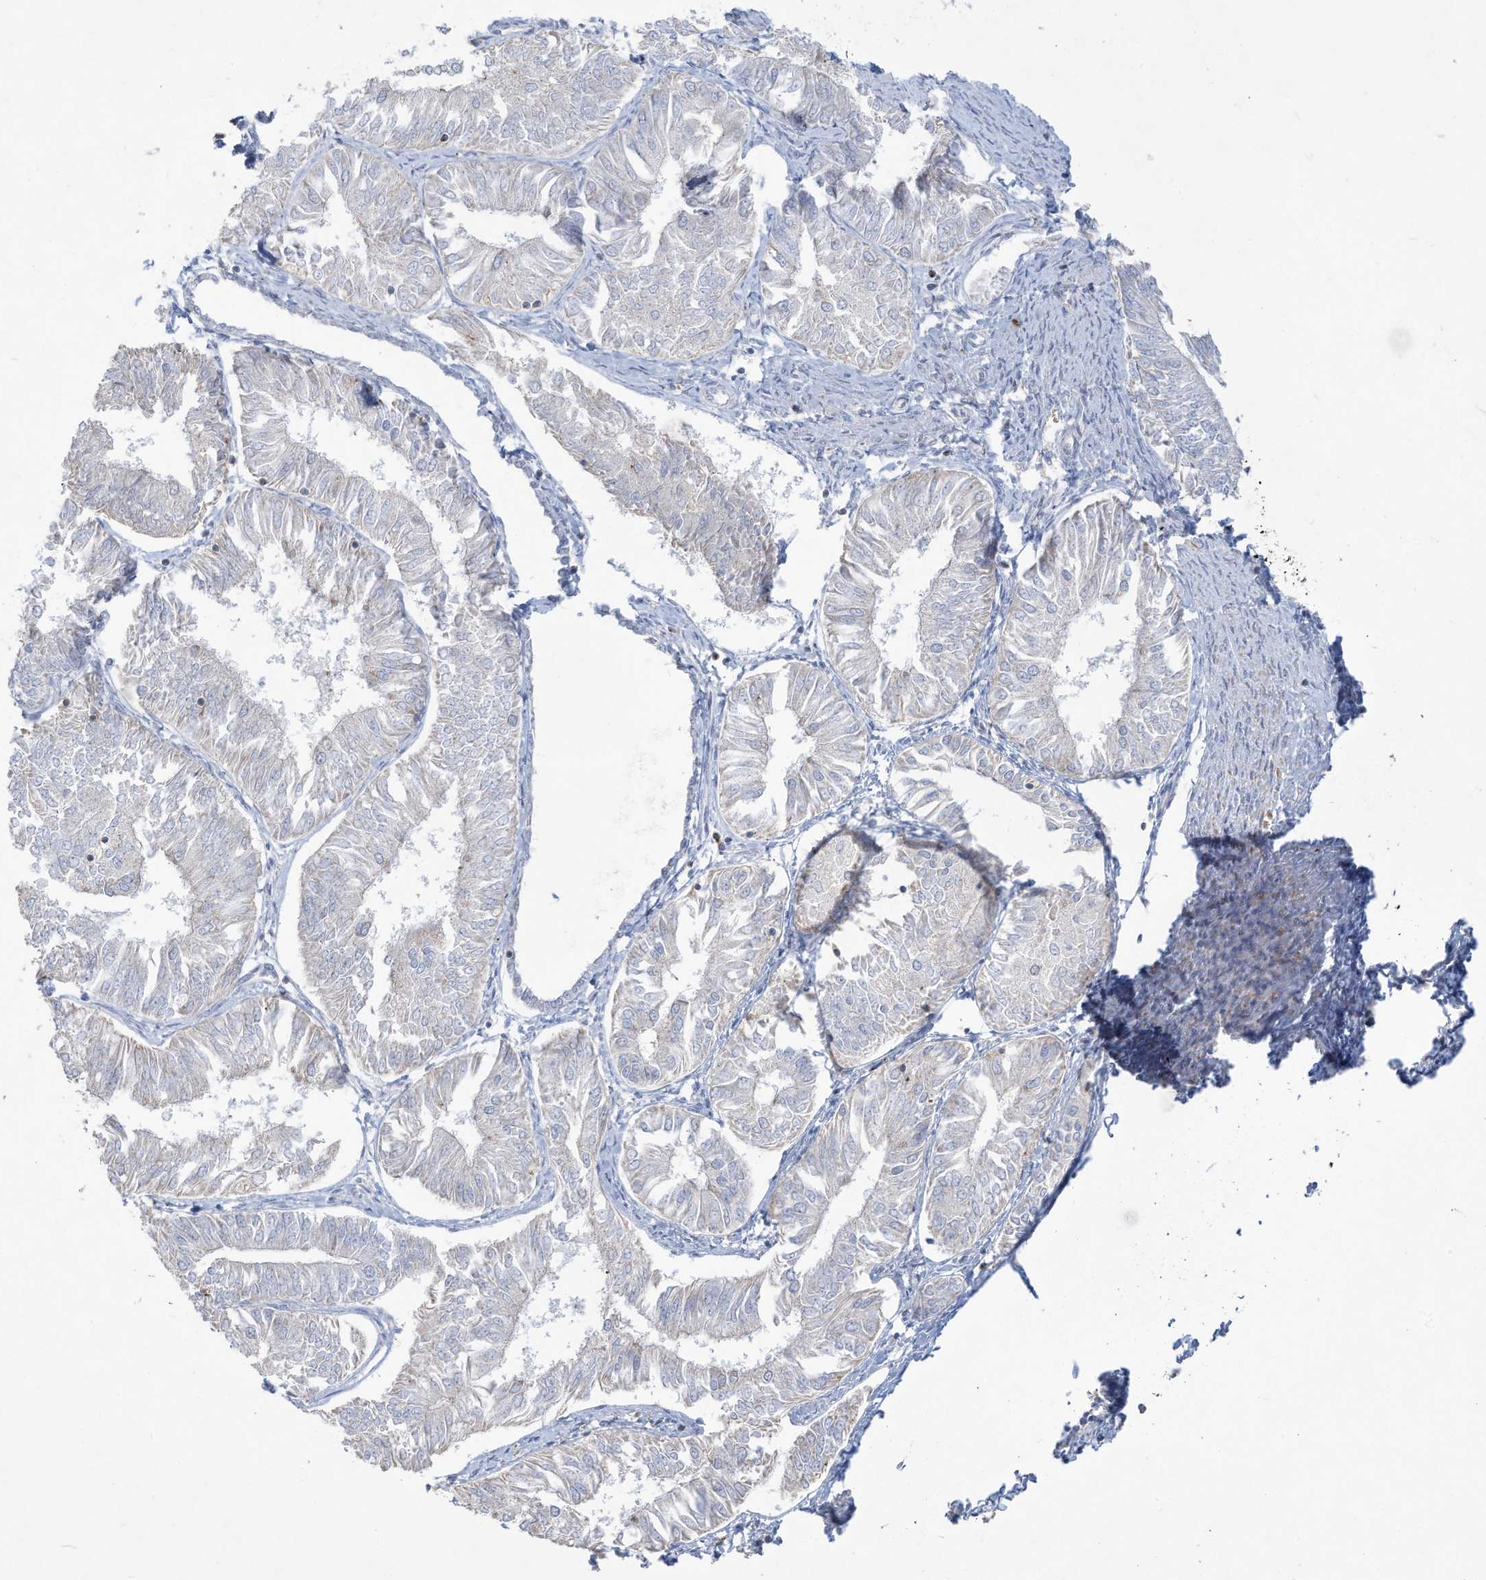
{"staining": {"intensity": "negative", "quantity": "none", "location": "none"}, "tissue": "endometrial cancer", "cell_type": "Tumor cells", "image_type": "cancer", "snomed": [{"axis": "morphology", "description": "Adenocarcinoma, NOS"}, {"axis": "topography", "description": "Endometrium"}], "caption": "A micrograph of endometrial cancer stained for a protein displays no brown staining in tumor cells.", "gene": "THNSL2", "patient": {"sex": "female", "age": 58}}